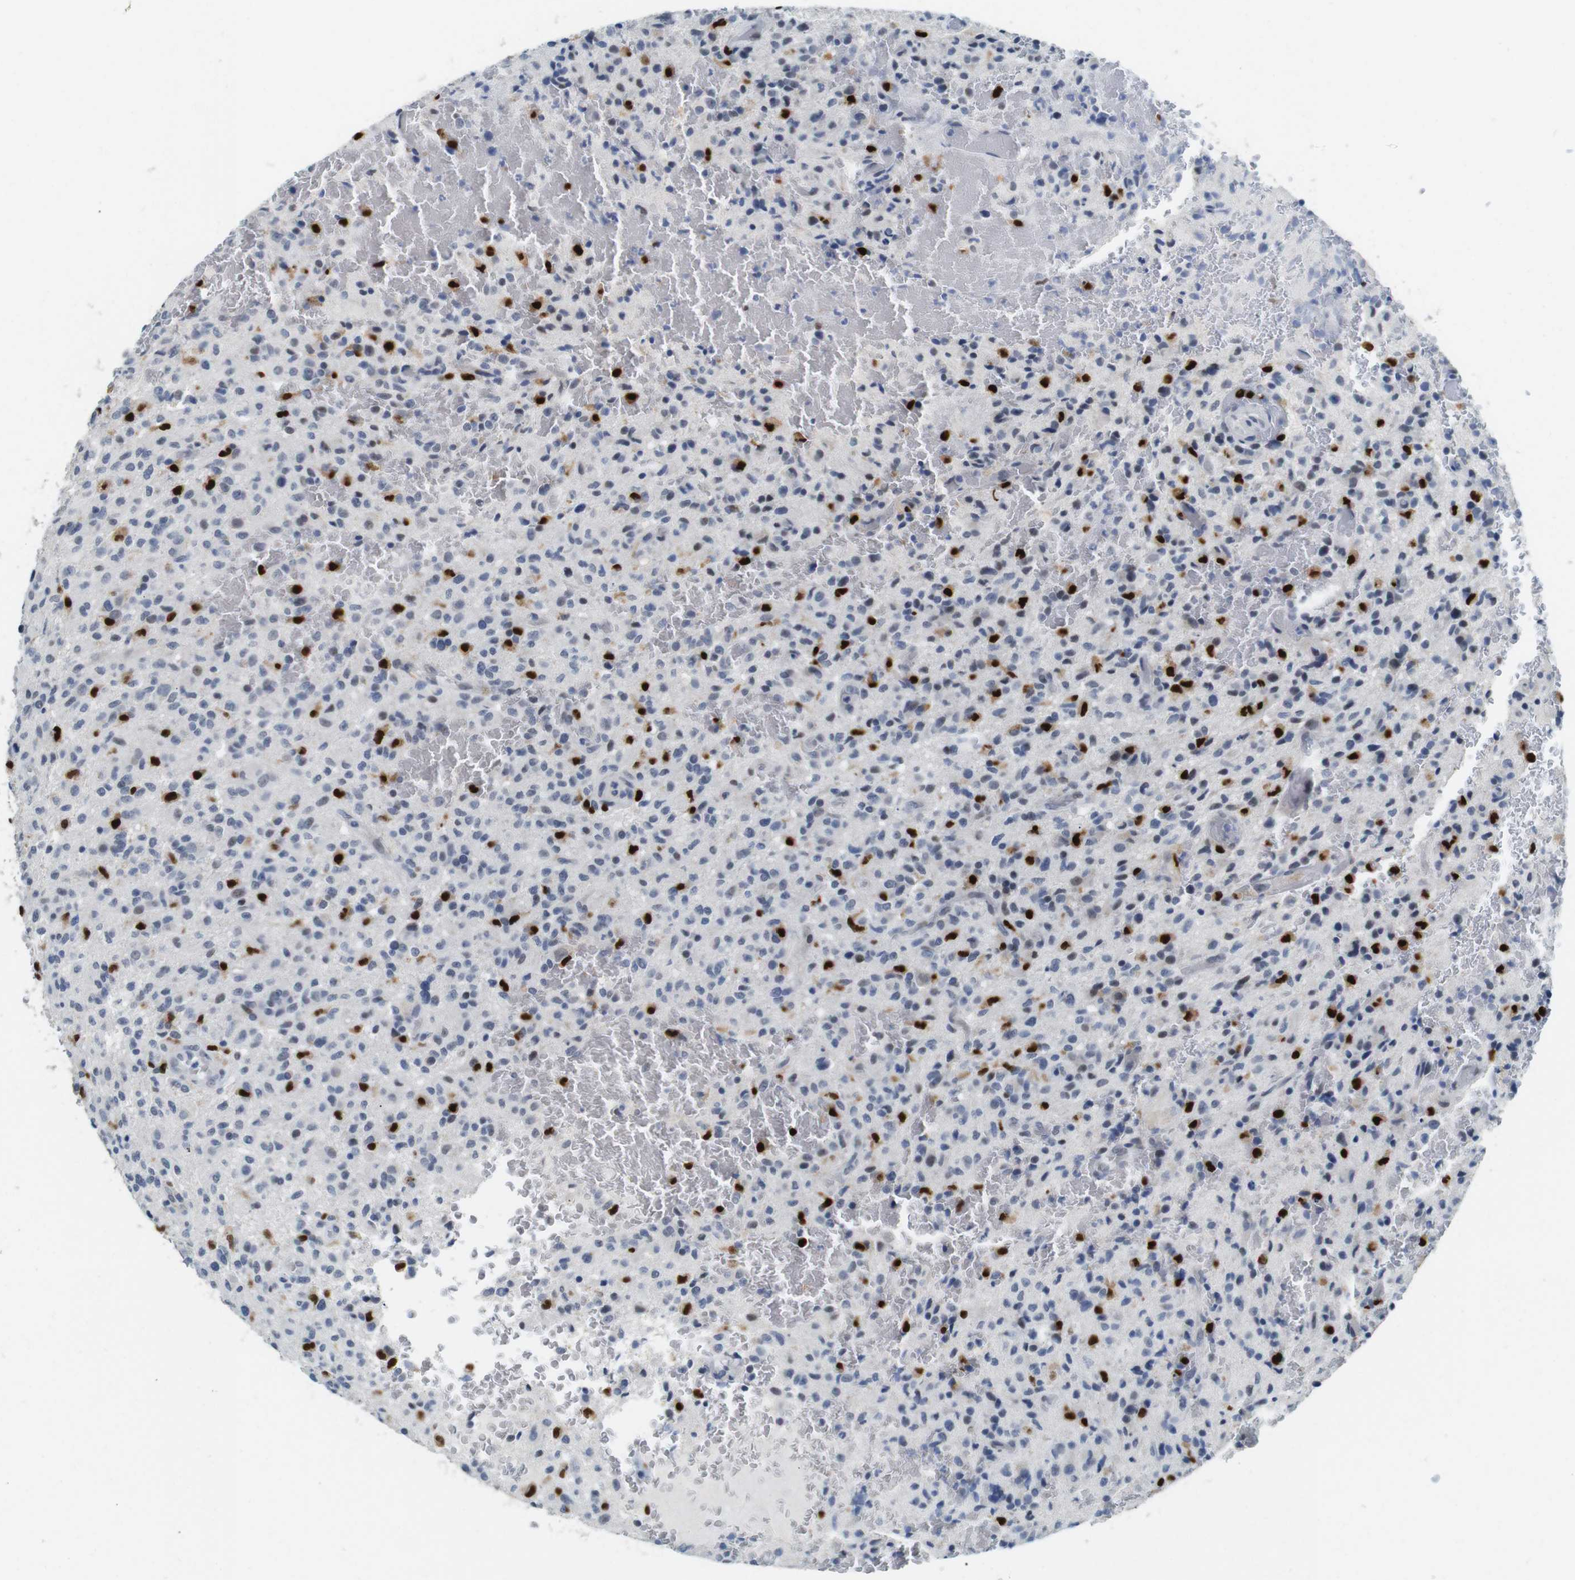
{"staining": {"intensity": "negative", "quantity": "none", "location": "none"}, "tissue": "glioma", "cell_type": "Tumor cells", "image_type": "cancer", "snomed": [{"axis": "morphology", "description": "Glioma, malignant, High grade"}, {"axis": "topography", "description": "Brain"}], "caption": "This micrograph is of glioma stained with immunohistochemistry to label a protein in brown with the nuclei are counter-stained blue. There is no positivity in tumor cells. The staining was performed using DAB to visualize the protein expression in brown, while the nuclei were stained in blue with hematoxylin (Magnification: 20x).", "gene": "IRF8", "patient": {"sex": "male", "age": 71}}